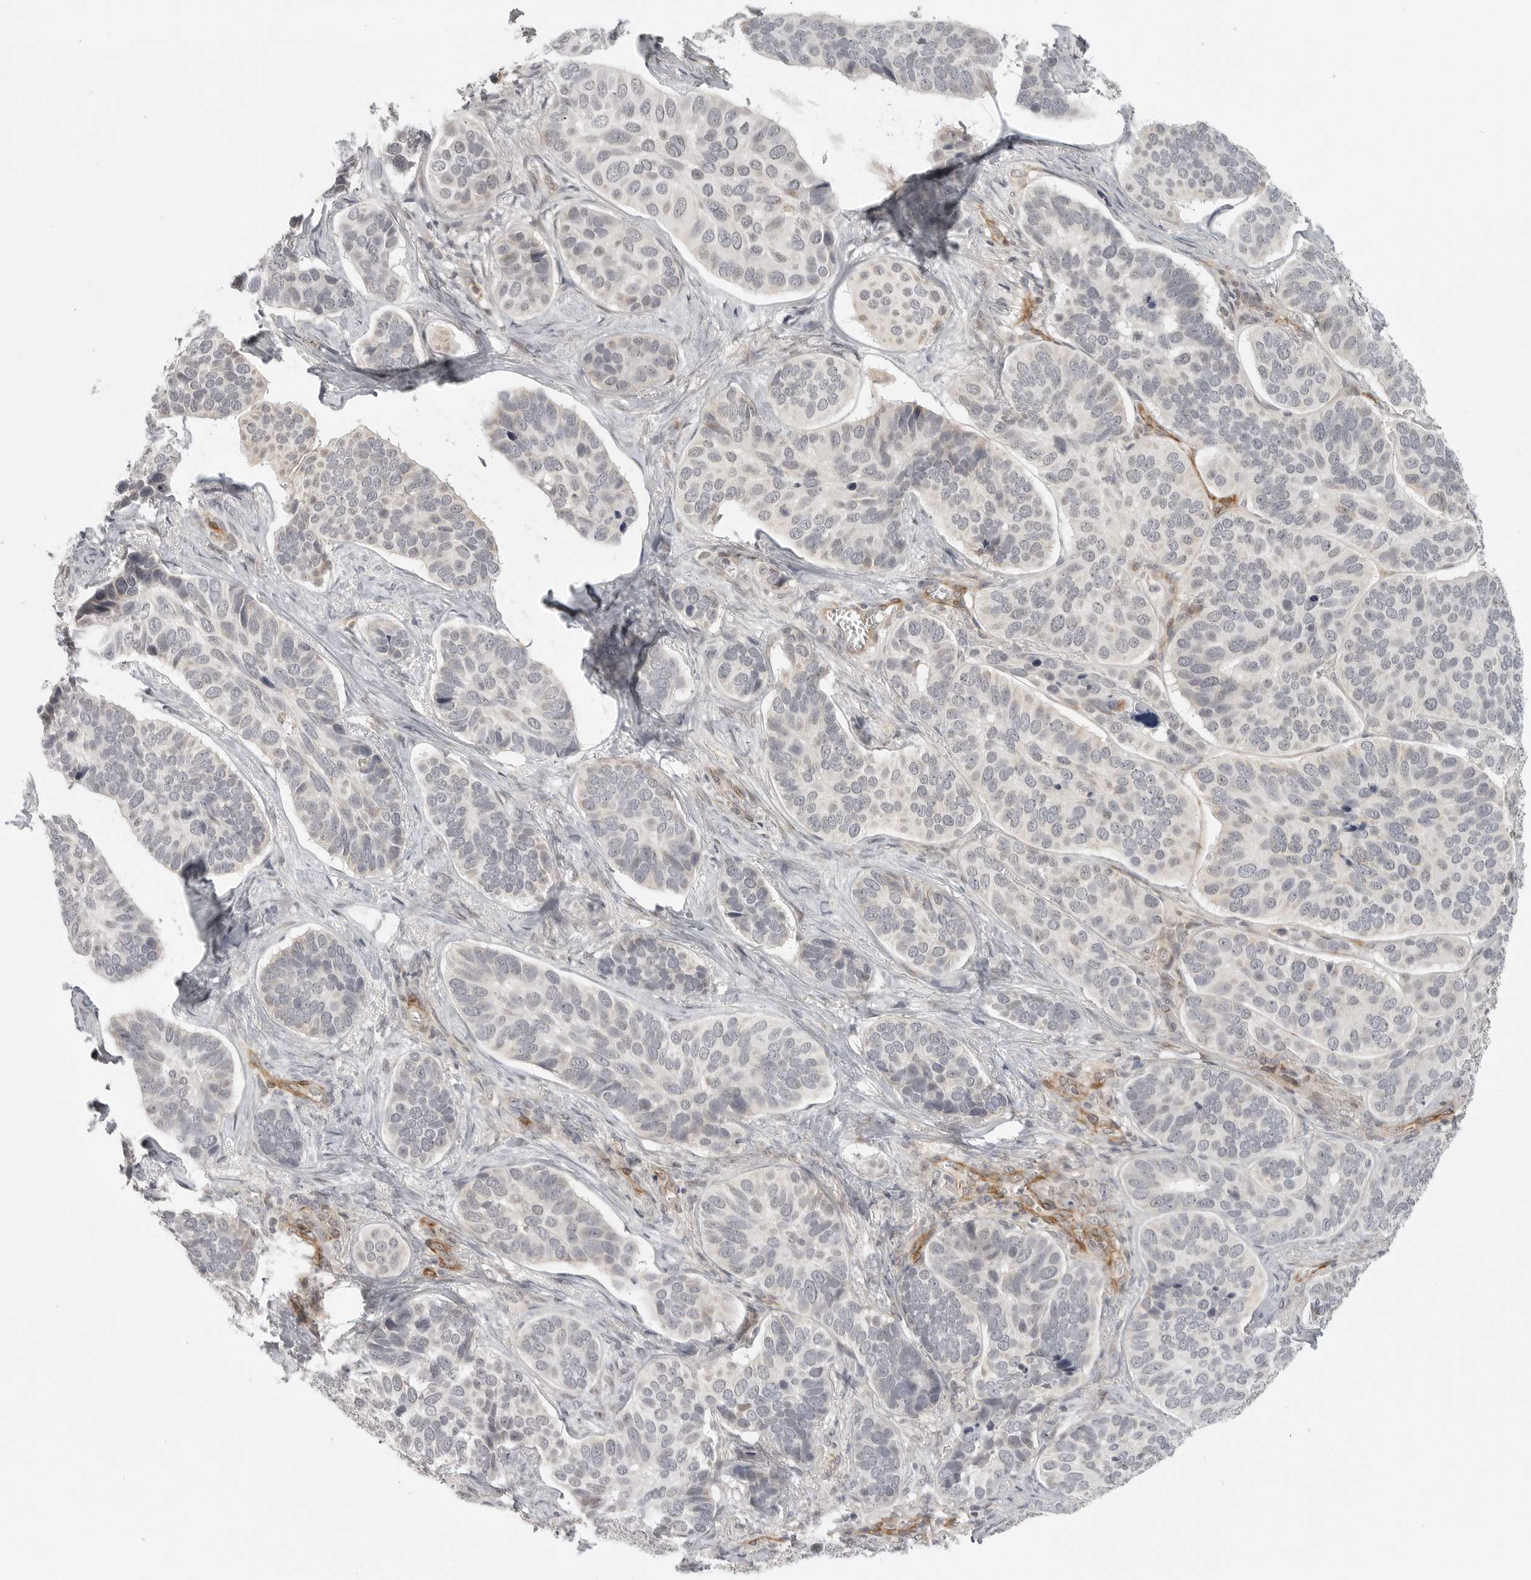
{"staining": {"intensity": "negative", "quantity": "none", "location": "none"}, "tissue": "skin cancer", "cell_type": "Tumor cells", "image_type": "cancer", "snomed": [{"axis": "morphology", "description": "Basal cell carcinoma"}, {"axis": "topography", "description": "Skin"}], "caption": "Micrograph shows no significant protein positivity in tumor cells of skin cancer (basal cell carcinoma).", "gene": "TUT4", "patient": {"sex": "male", "age": 62}}